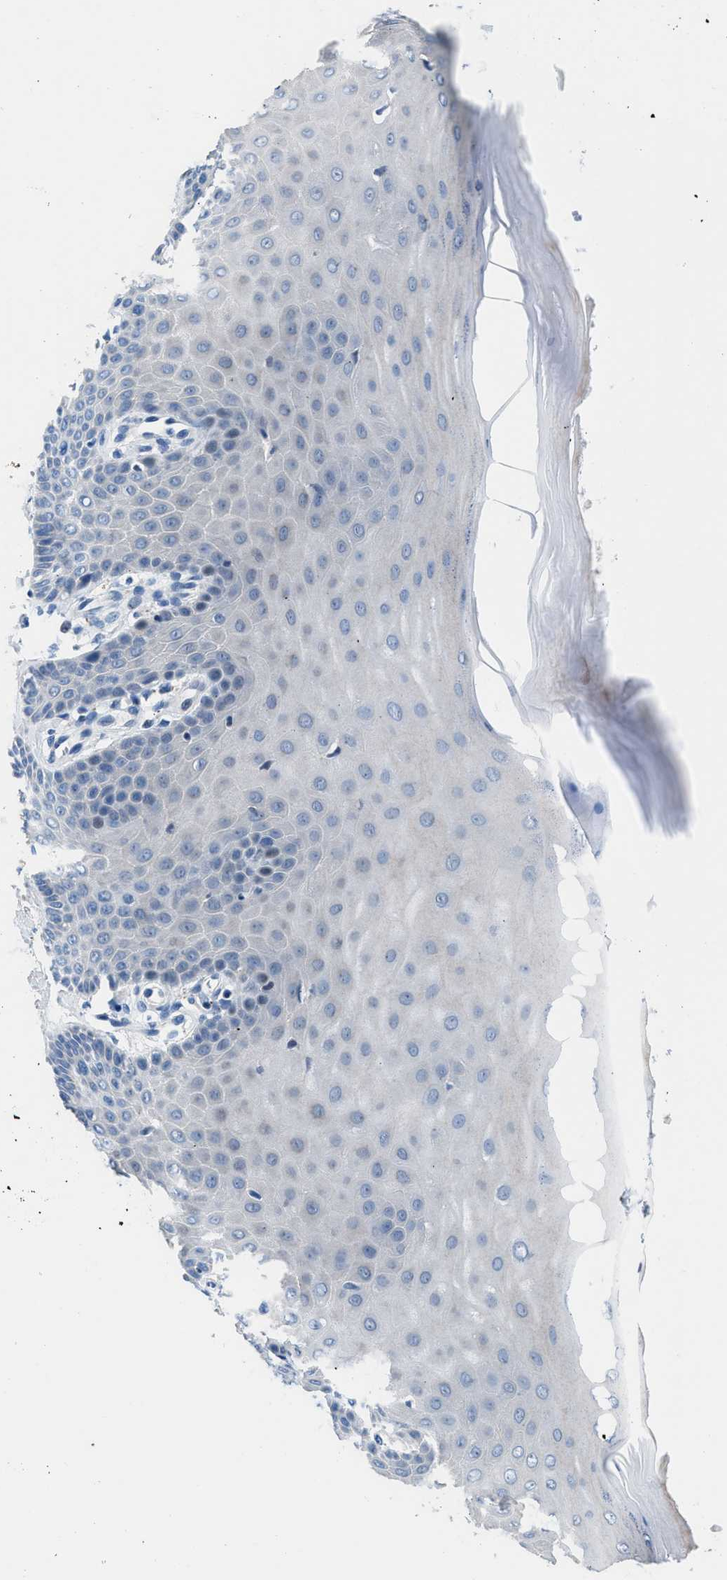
{"staining": {"intensity": "weak", "quantity": "<25%", "location": "cytoplasmic/membranous"}, "tissue": "cervix", "cell_type": "Glandular cells", "image_type": "normal", "snomed": [{"axis": "morphology", "description": "Normal tissue, NOS"}, {"axis": "topography", "description": "Cervix"}], "caption": "DAB (3,3'-diaminobenzidine) immunohistochemical staining of normal cervix demonstrates no significant positivity in glandular cells.", "gene": "UAP1", "patient": {"sex": "female", "age": 55}}